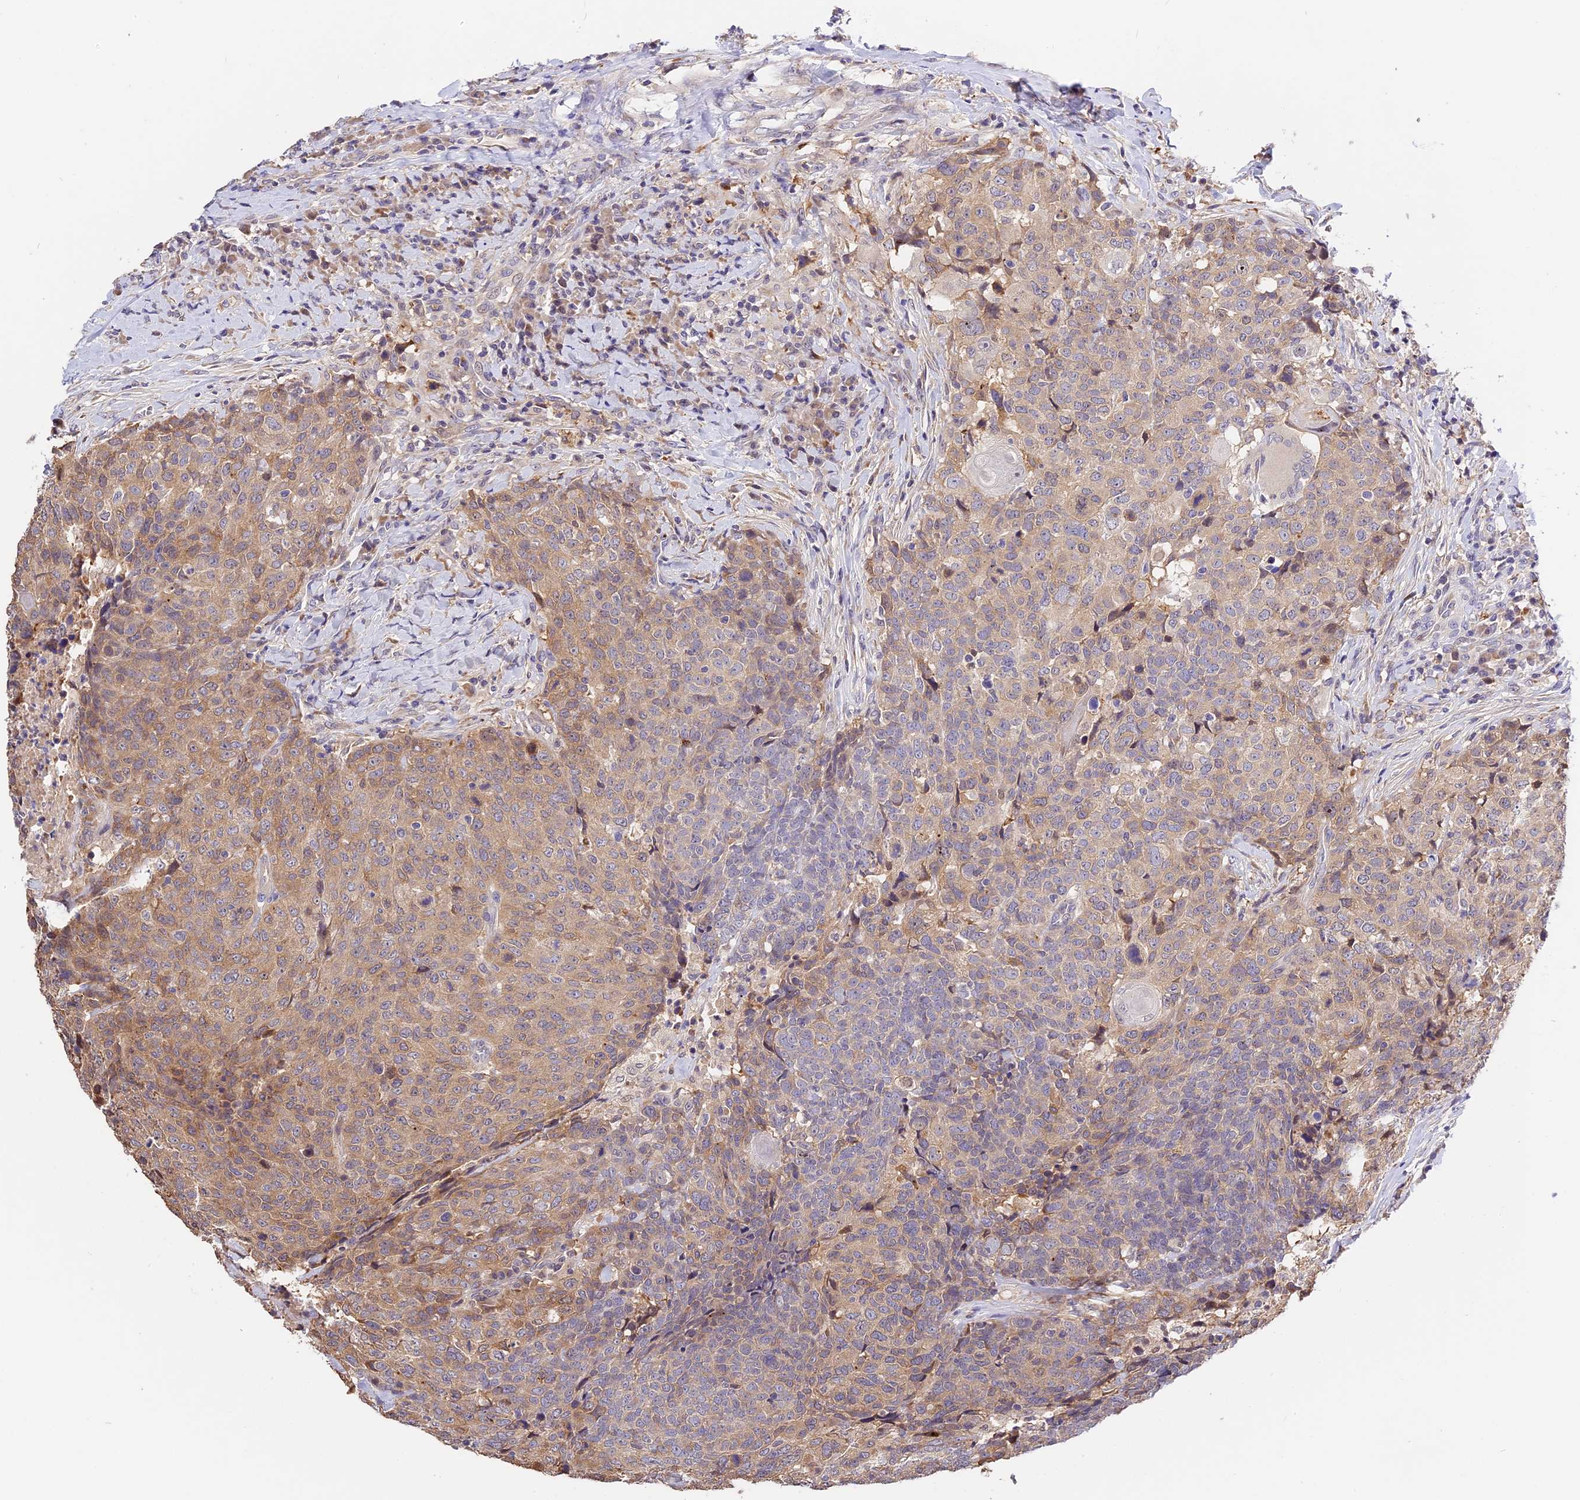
{"staining": {"intensity": "moderate", "quantity": "25%-75%", "location": "cytoplasmic/membranous"}, "tissue": "head and neck cancer", "cell_type": "Tumor cells", "image_type": "cancer", "snomed": [{"axis": "morphology", "description": "Squamous cell carcinoma, NOS"}, {"axis": "topography", "description": "Head-Neck"}], "caption": "Approximately 25%-75% of tumor cells in human head and neck cancer show moderate cytoplasmic/membranous protein expression as visualized by brown immunohistochemical staining.", "gene": "BSCL2", "patient": {"sex": "male", "age": 66}}